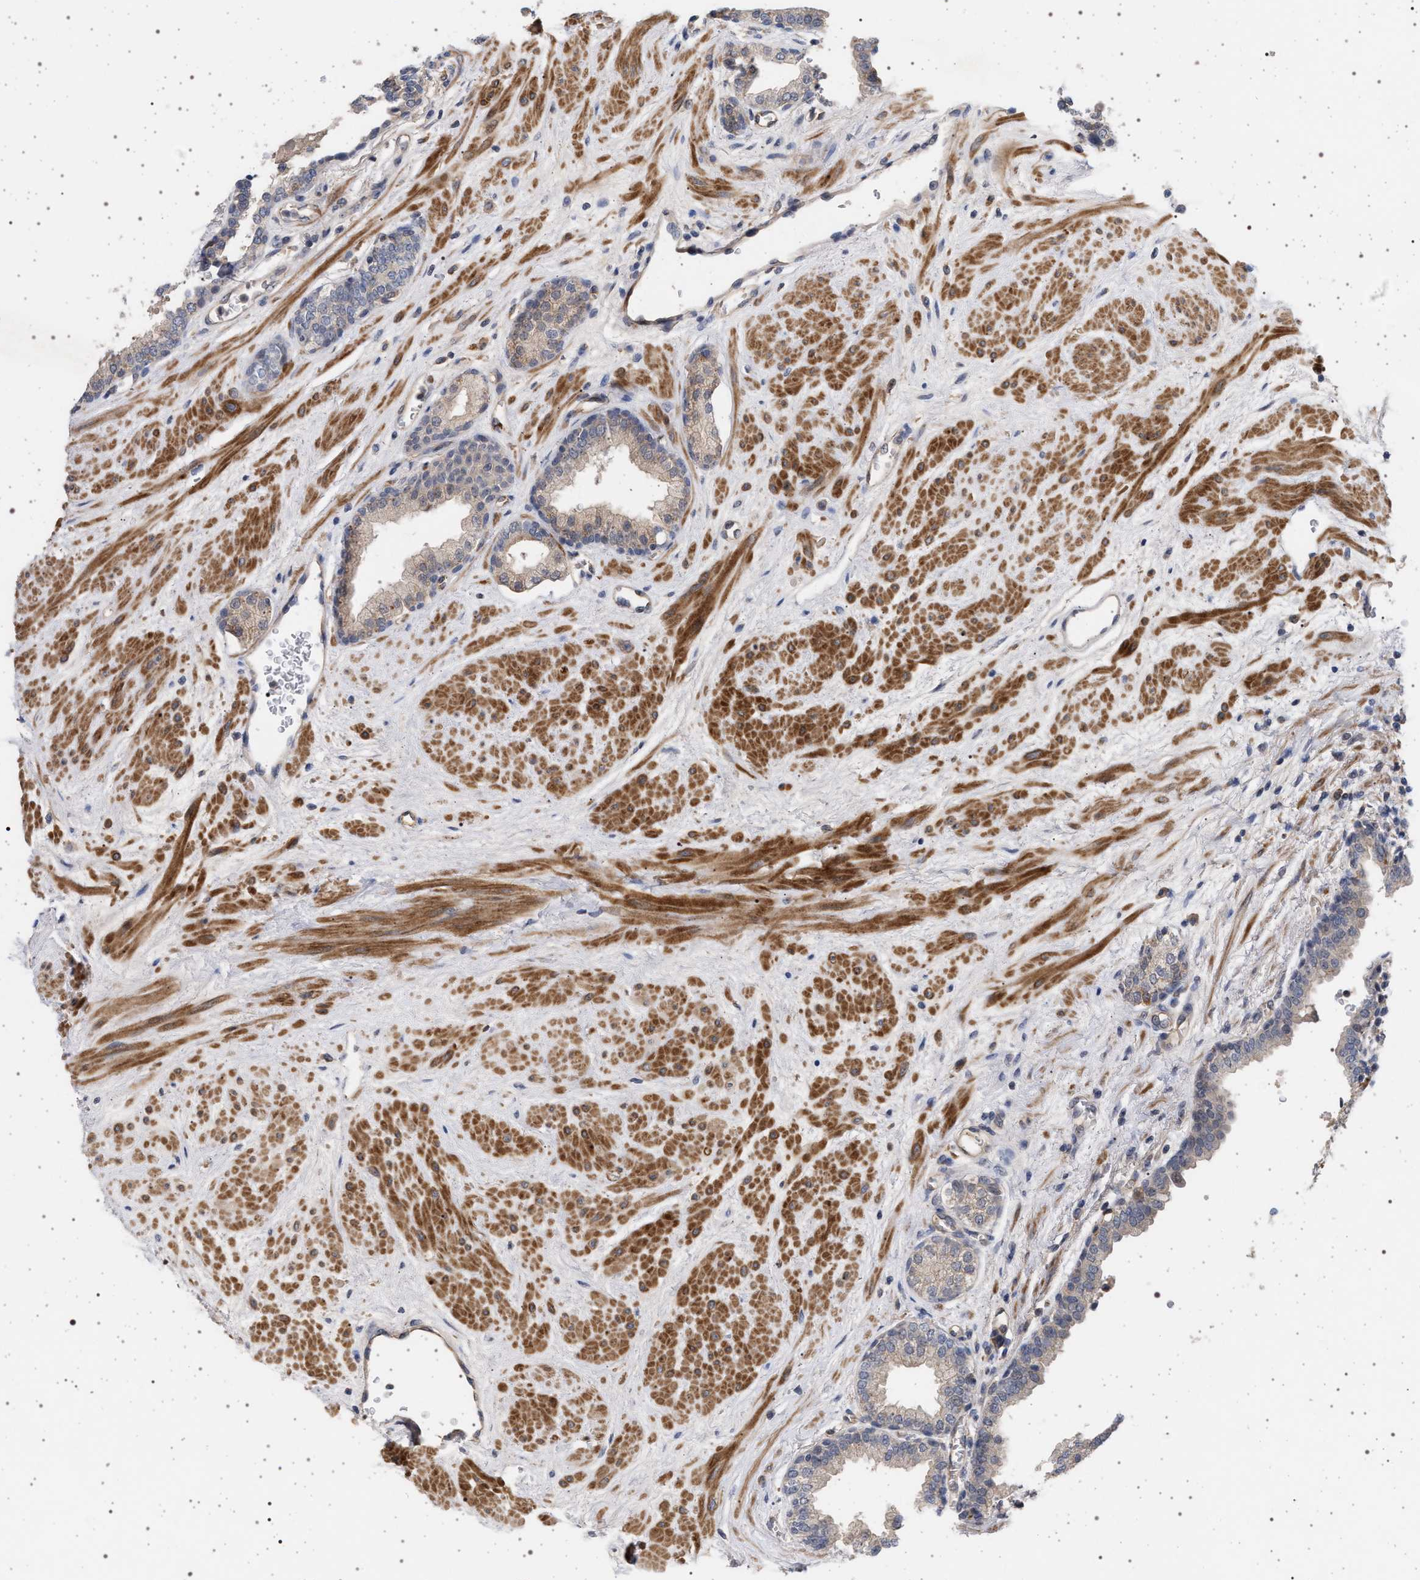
{"staining": {"intensity": "weak", "quantity": "25%-75%", "location": "cytoplasmic/membranous"}, "tissue": "prostate", "cell_type": "Glandular cells", "image_type": "normal", "snomed": [{"axis": "morphology", "description": "Normal tissue, NOS"}, {"axis": "topography", "description": "Prostate"}], "caption": "This is a photomicrograph of immunohistochemistry staining of unremarkable prostate, which shows weak staining in the cytoplasmic/membranous of glandular cells.", "gene": "RBM48", "patient": {"sex": "male", "age": 51}}